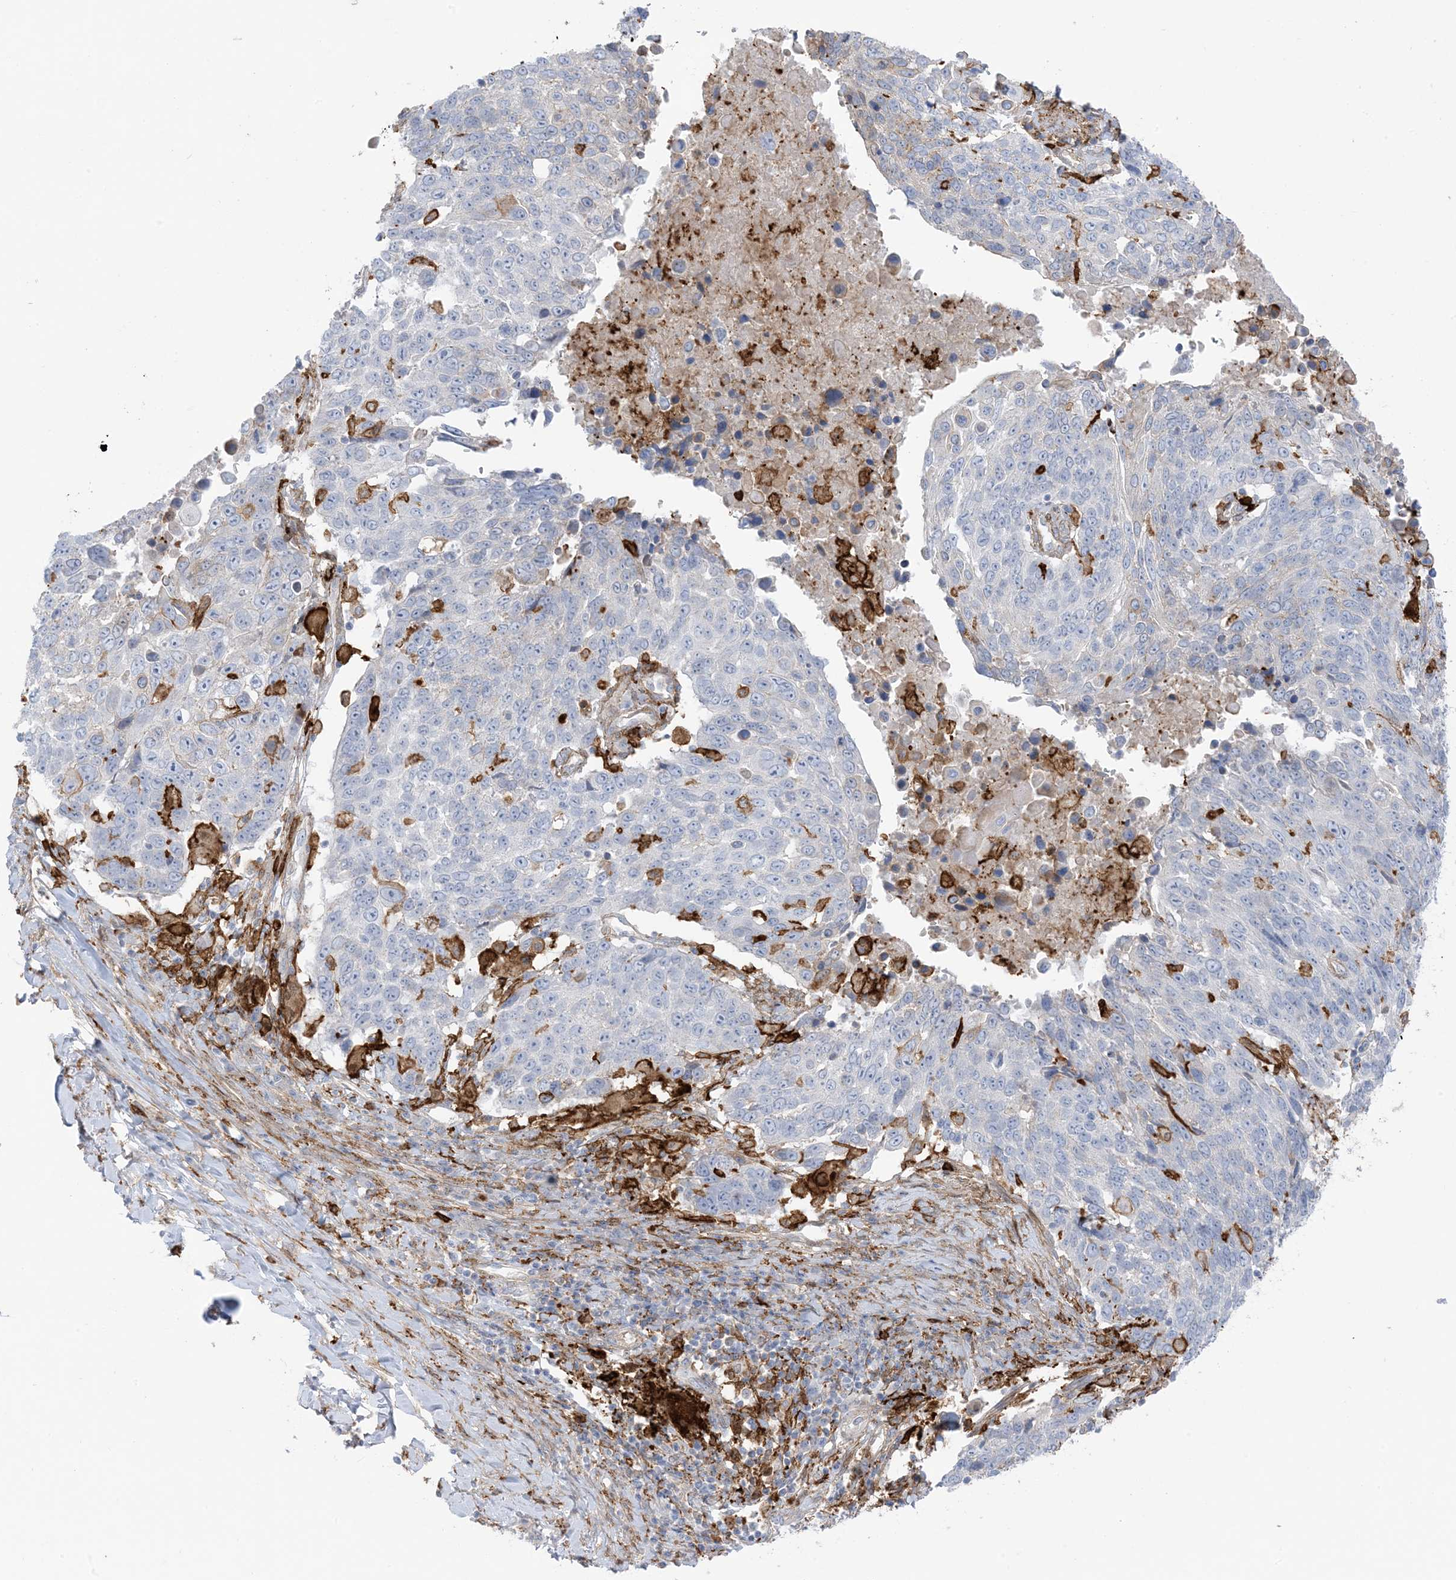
{"staining": {"intensity": "negative", "quantity": "none", "location": "none"}, "tissue": "lung cancer", "cell_type": "Tumor cells", "image_type": "cancer", "snomed": [{"axis": "morphology", "description": "Squamous cell carcinoma, NOS"}, {"axis": "topography", "description": "Lung"}], "caption": "An IHC image of lung cancer is shown. There is no staining in tumor cells of lung cancer. The staining is performed using DAB brown chromogen with nuclei counter-stained in using hematoxylin.", "gene": "ICMT", "patient": {"sex": "male", "age": 66}}